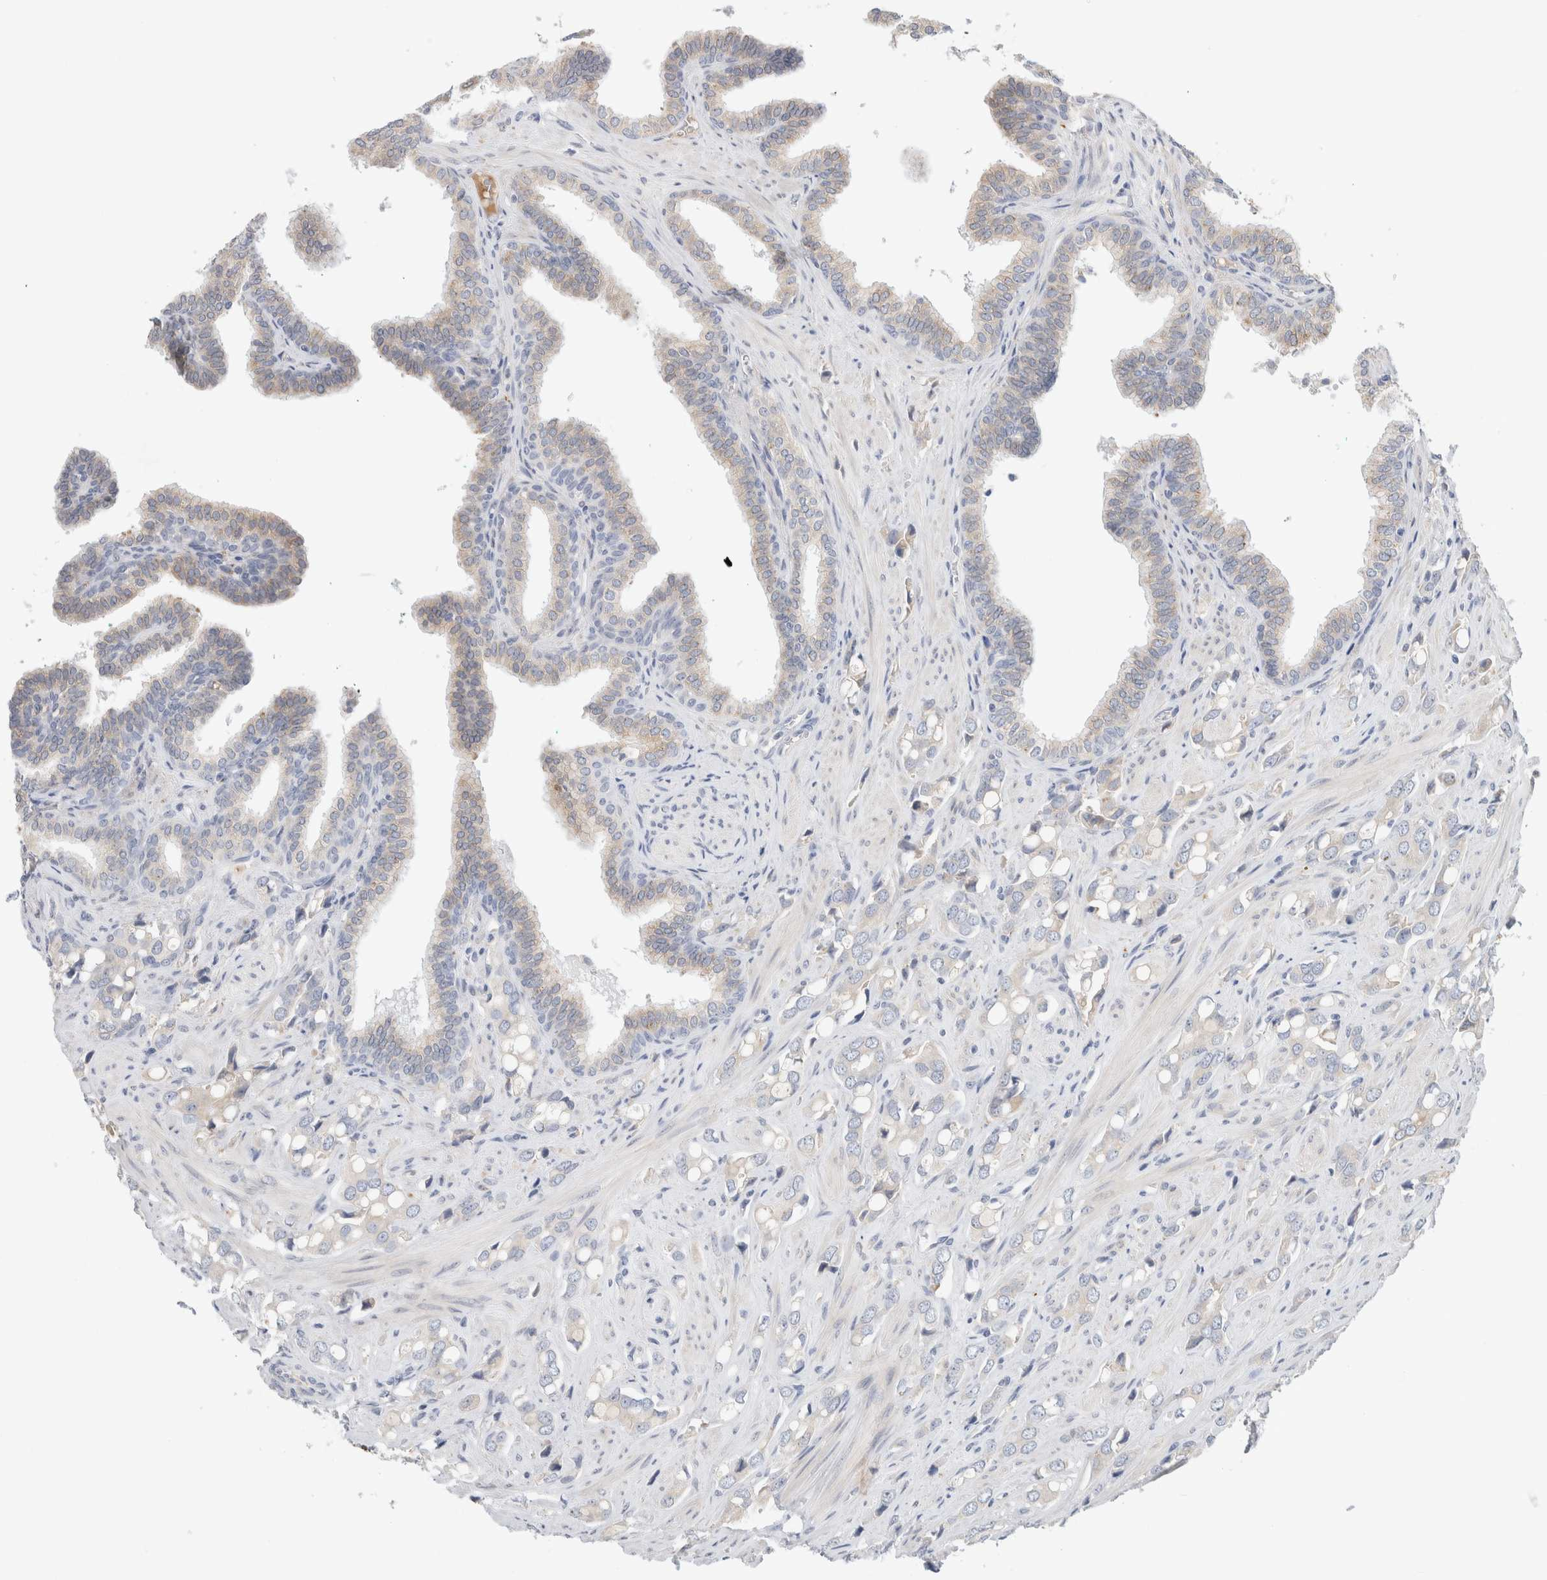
{"staining": {"intensity": "weak", "quantity": "25%-75%", "location": "cytoplasmic/membranous"}, "tissue": "prostate cancer", "cell_type": "Tumor cells", "image_type": "cancer", "snomed": [{"axis": "morphology", "description": "Adenocarcinoma, High grade"}, {"axis": "topography", "description": "Prostate"}], "caption": "Prostate cancer (adenocarcinoma (high-grade)) stained for a protein demonstrates weak cytoplasmic/membranous positivity in tumor cells.", "gene": "RUSF1", "patient": {"sex": "male", "age": 52}}